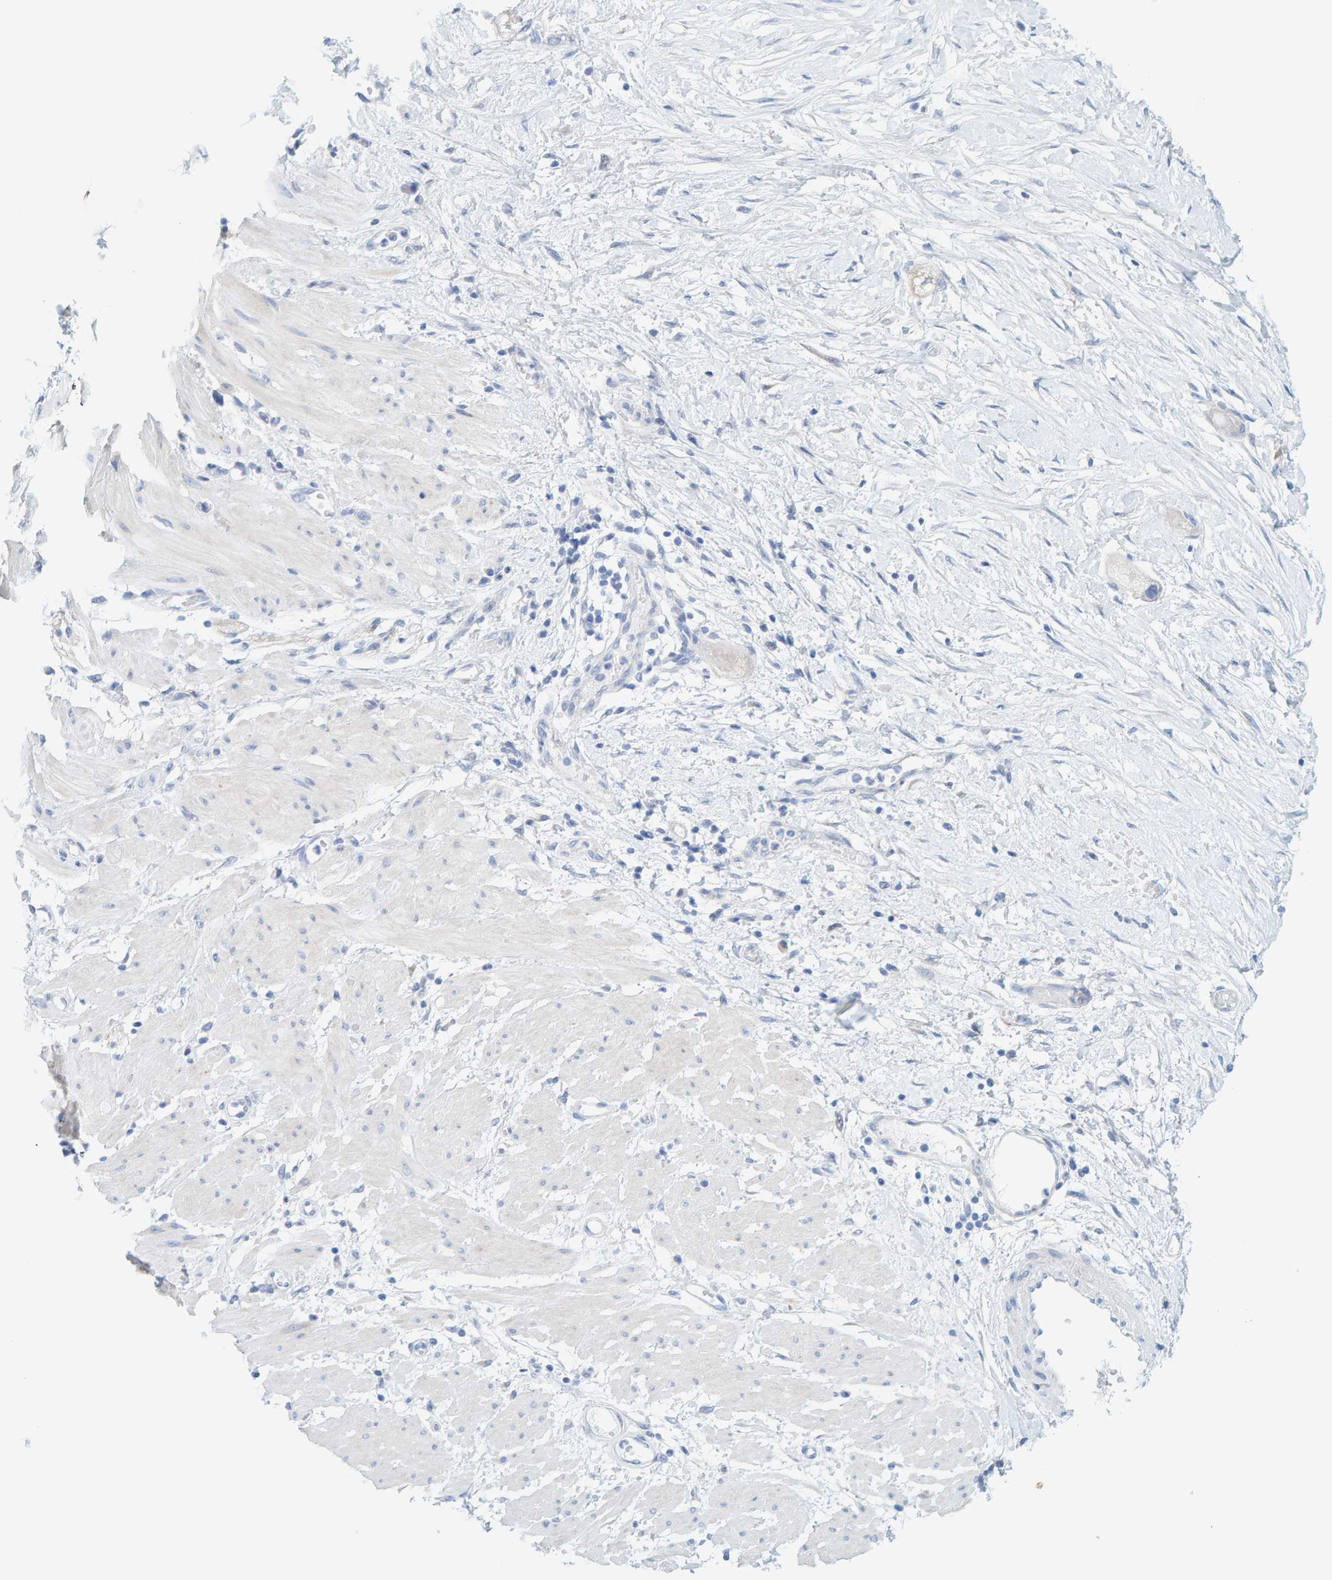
{"staining": {"intensity": "negative", "quantity": "none", "location": "none"}, "tissue": "stomach cancer", "cell_type": "Tumor cells", "image_type": "cancer", "snomed": [{"axis": "morphology", "description": "Adenocarcinoma, NOS"}, {"axis": "topography", "description": "Stomach"}, {"axis": "topography", "description": "Stomach, lower"}], "caption": "Human stomach cancer stained for a protein using immunohistochemistry (IHC) demonstrates no staining in tumor cells.", "gene": "KLHL11", "patient": {"sex": "female", "age": 48}}